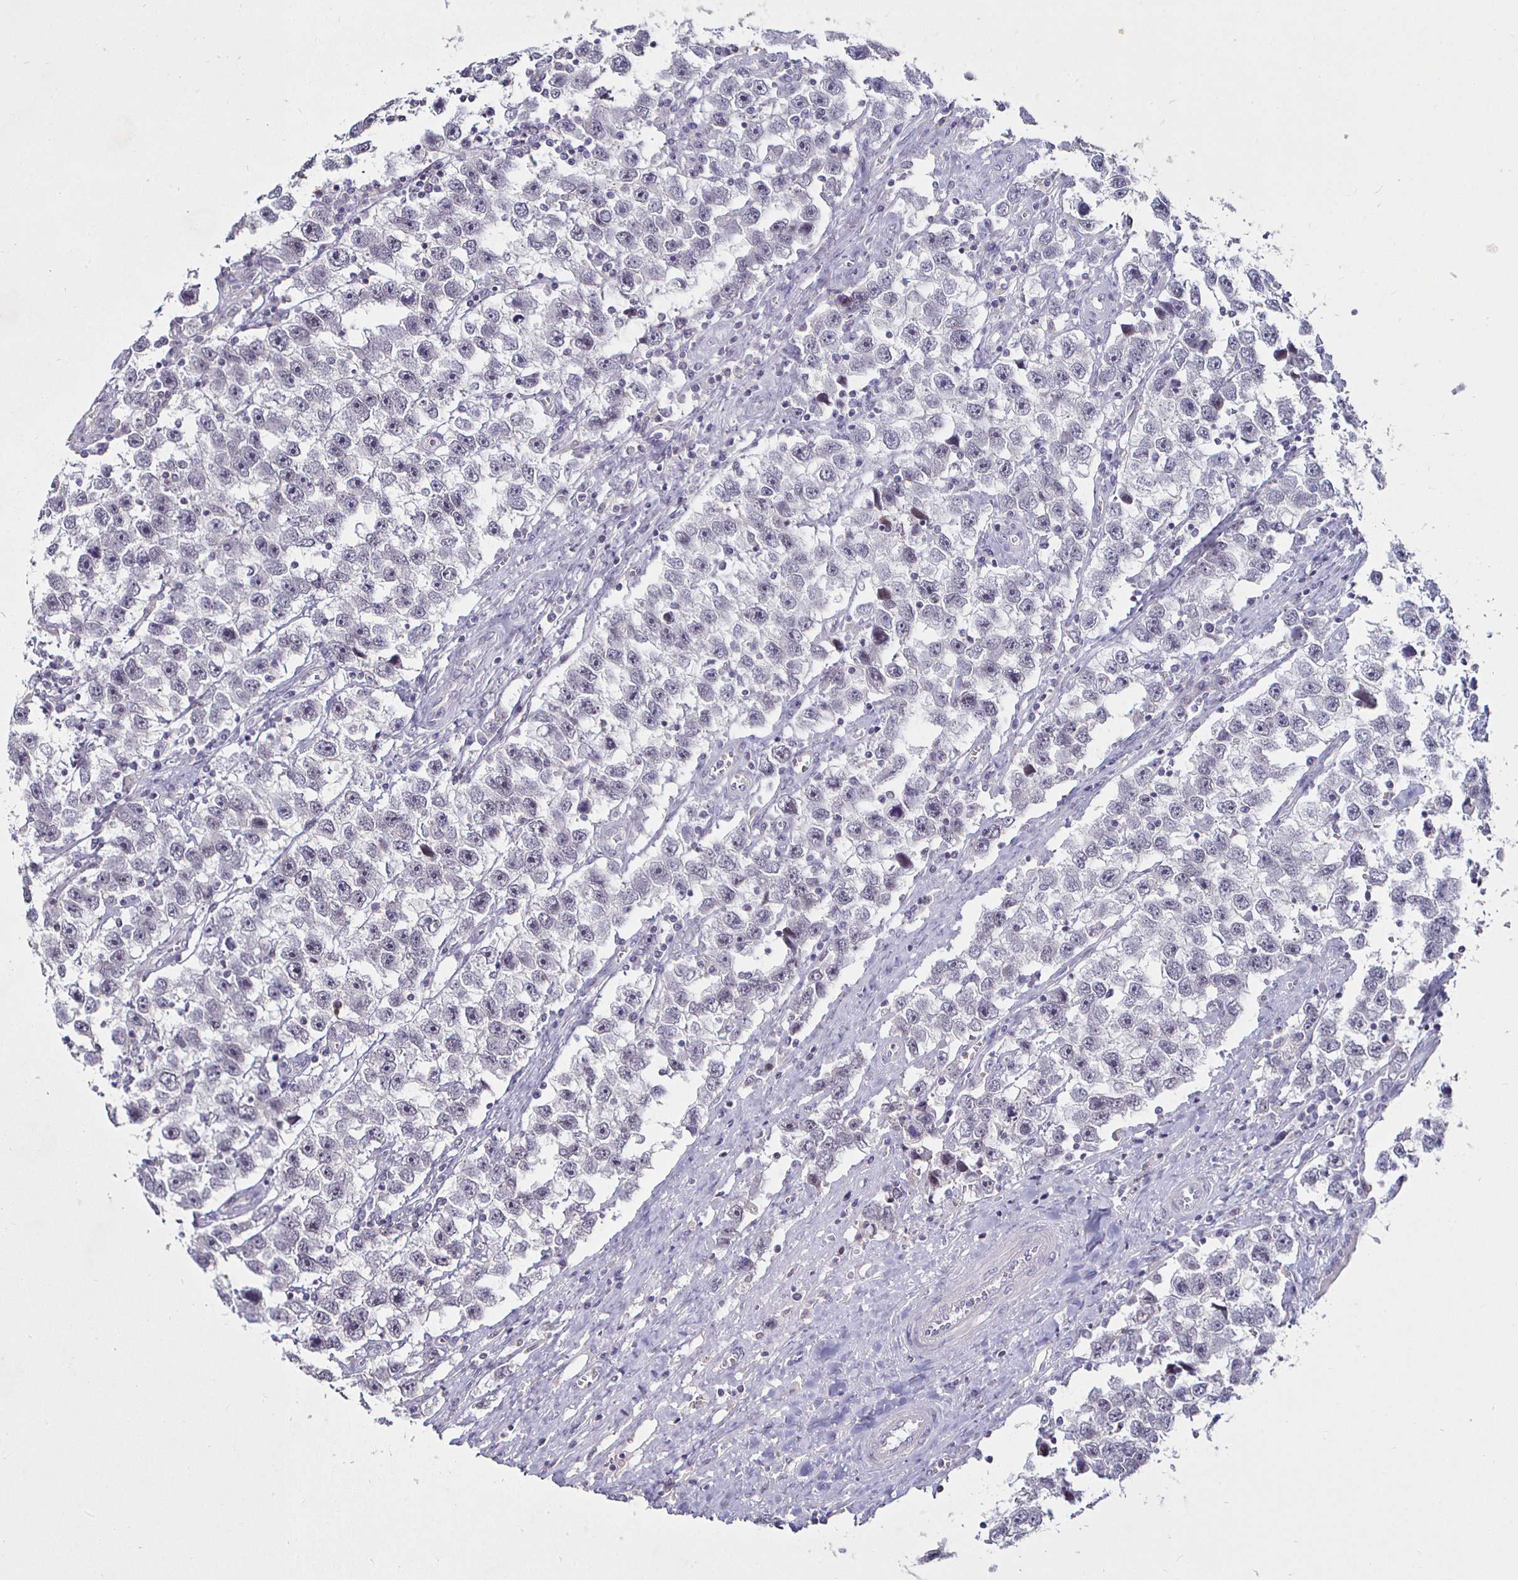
{"staining": {"intensity": "negative", "quantity": "none", "location": "none"}, "tissue": "testis cancer", "cell_type": "Tumor cells", "image_type": "cancer", "snomed": [{"axis": "morphology", "description": "Seminoma, NOS"}, {"axis": "topography", "description": "Testis"}], "caption": "Immunohistochemistry (IHC) of human testis cancer (seminoma) exhibits no positivity in tumor cells.", "gene": "MLH1", "patient": {"sex": "male", "age": 33}}